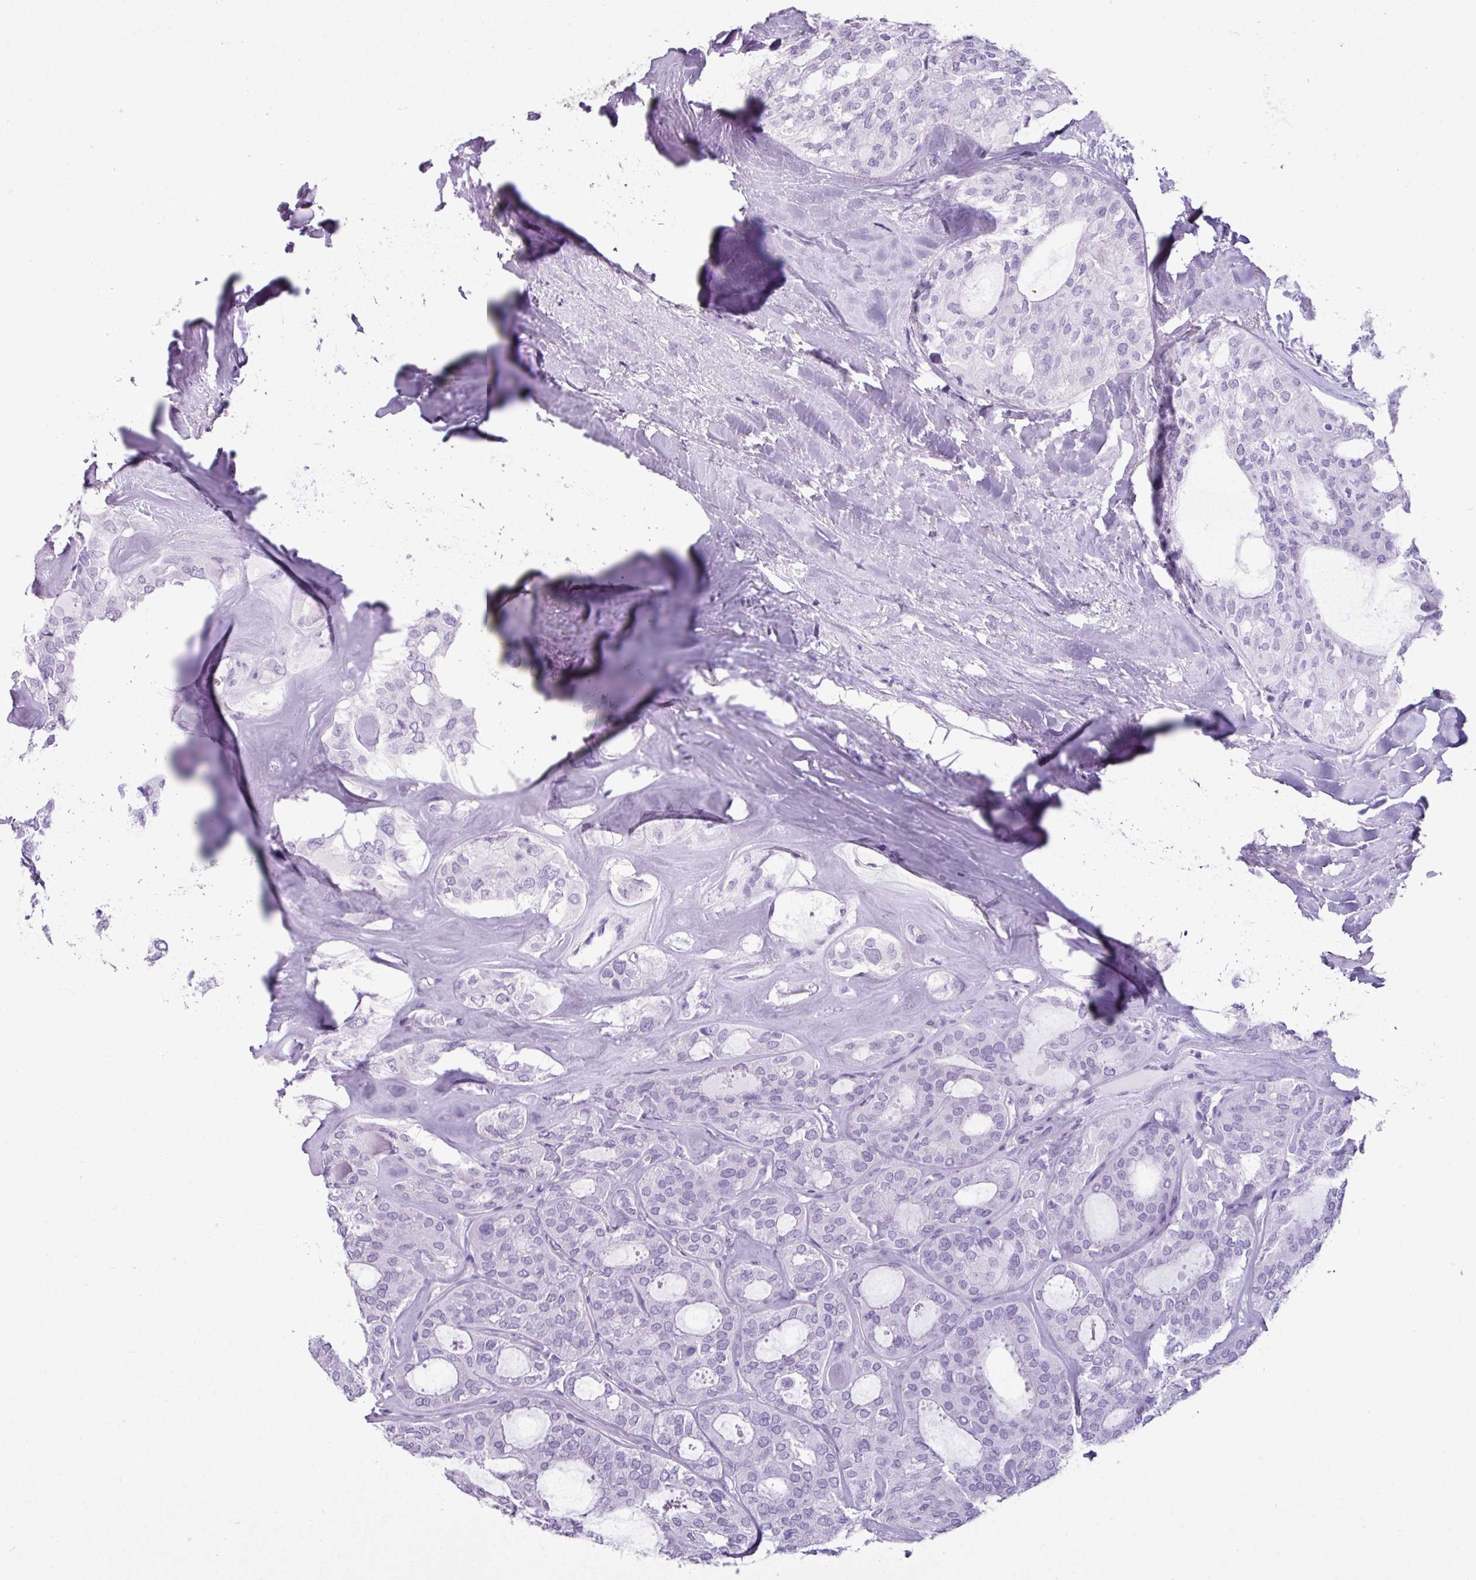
{"staining": {"intensity": "negative", "quantity": "none", "location": "none"}, "tissue": "thyroid cancer", "cell_type": "Tumor cells", "image_type": "cancer", "snomed": [{"axis": "morphology", "description": "Follicular adenoma carcinoma, NOS"}, {"axis": "topography", "description": "Thyroid gland"}], "caption": "This is an IHC histopathology image of thyroid cancer (follicular adenoma carcinoma). There is no expression in tumor cells.", "gene": "SCT", "patient": {"sex": "male", "age": 75}}